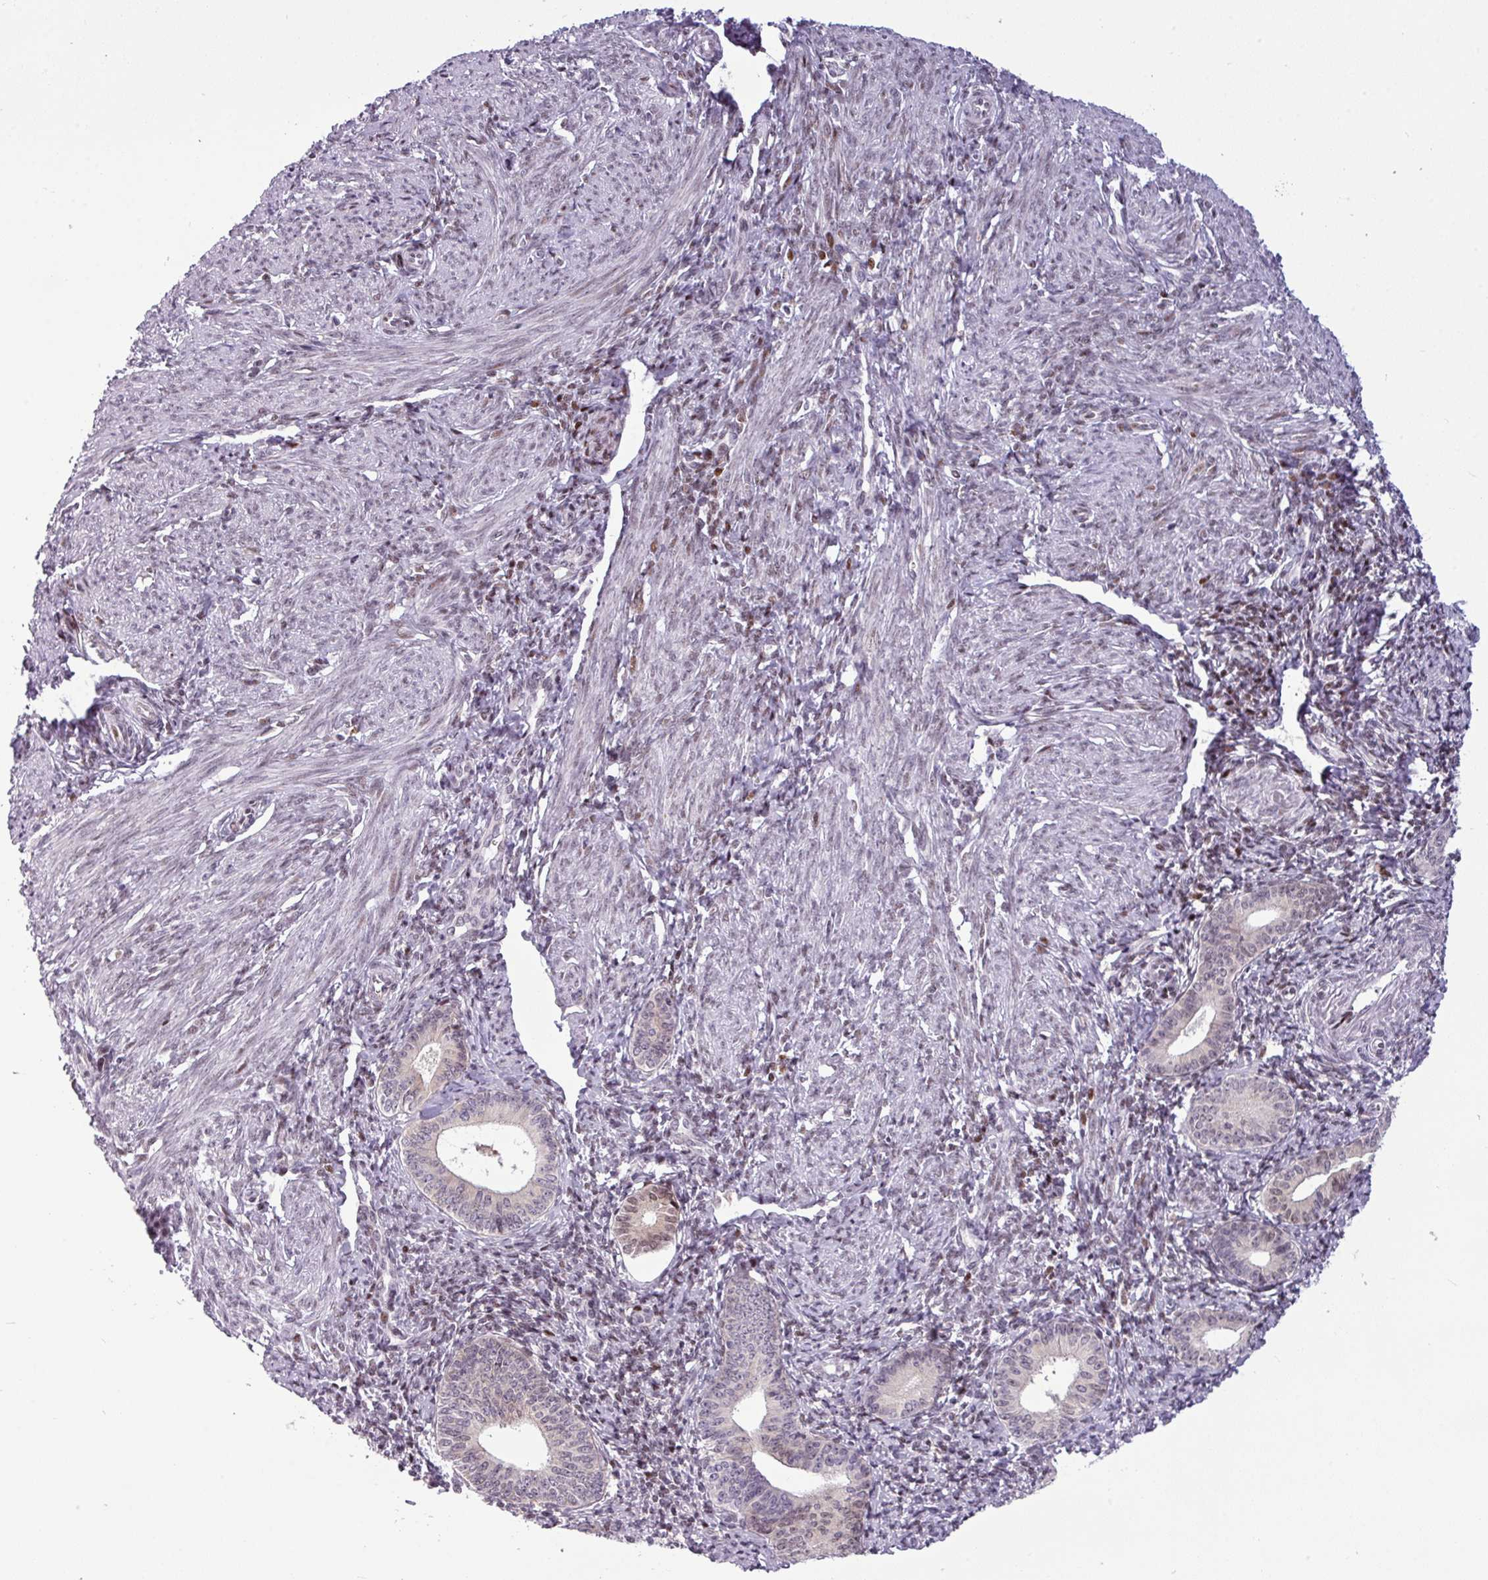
{"staining": {"intensity": "moderate", "quantity": "<25%", "location": "cytoplasmic/membranous"}, "tissue": "cervical cancer", "cell_type": "Tumor cells", "image_type": "cancer", "snomed": [{"axis": "morphology", "description": "Squamous cell carcinoma, NOS"}, {"axis": "topography", "description": "Cervix"}], "caption": "A low amount of moderate cytoplasmic/membranous expression is appreciated in approximately <25% of tumor cells in cervical squamous cell carcinoma tissue.", "gene": "SLC66A2", "patient": {"sex": "female", "age": 59}}